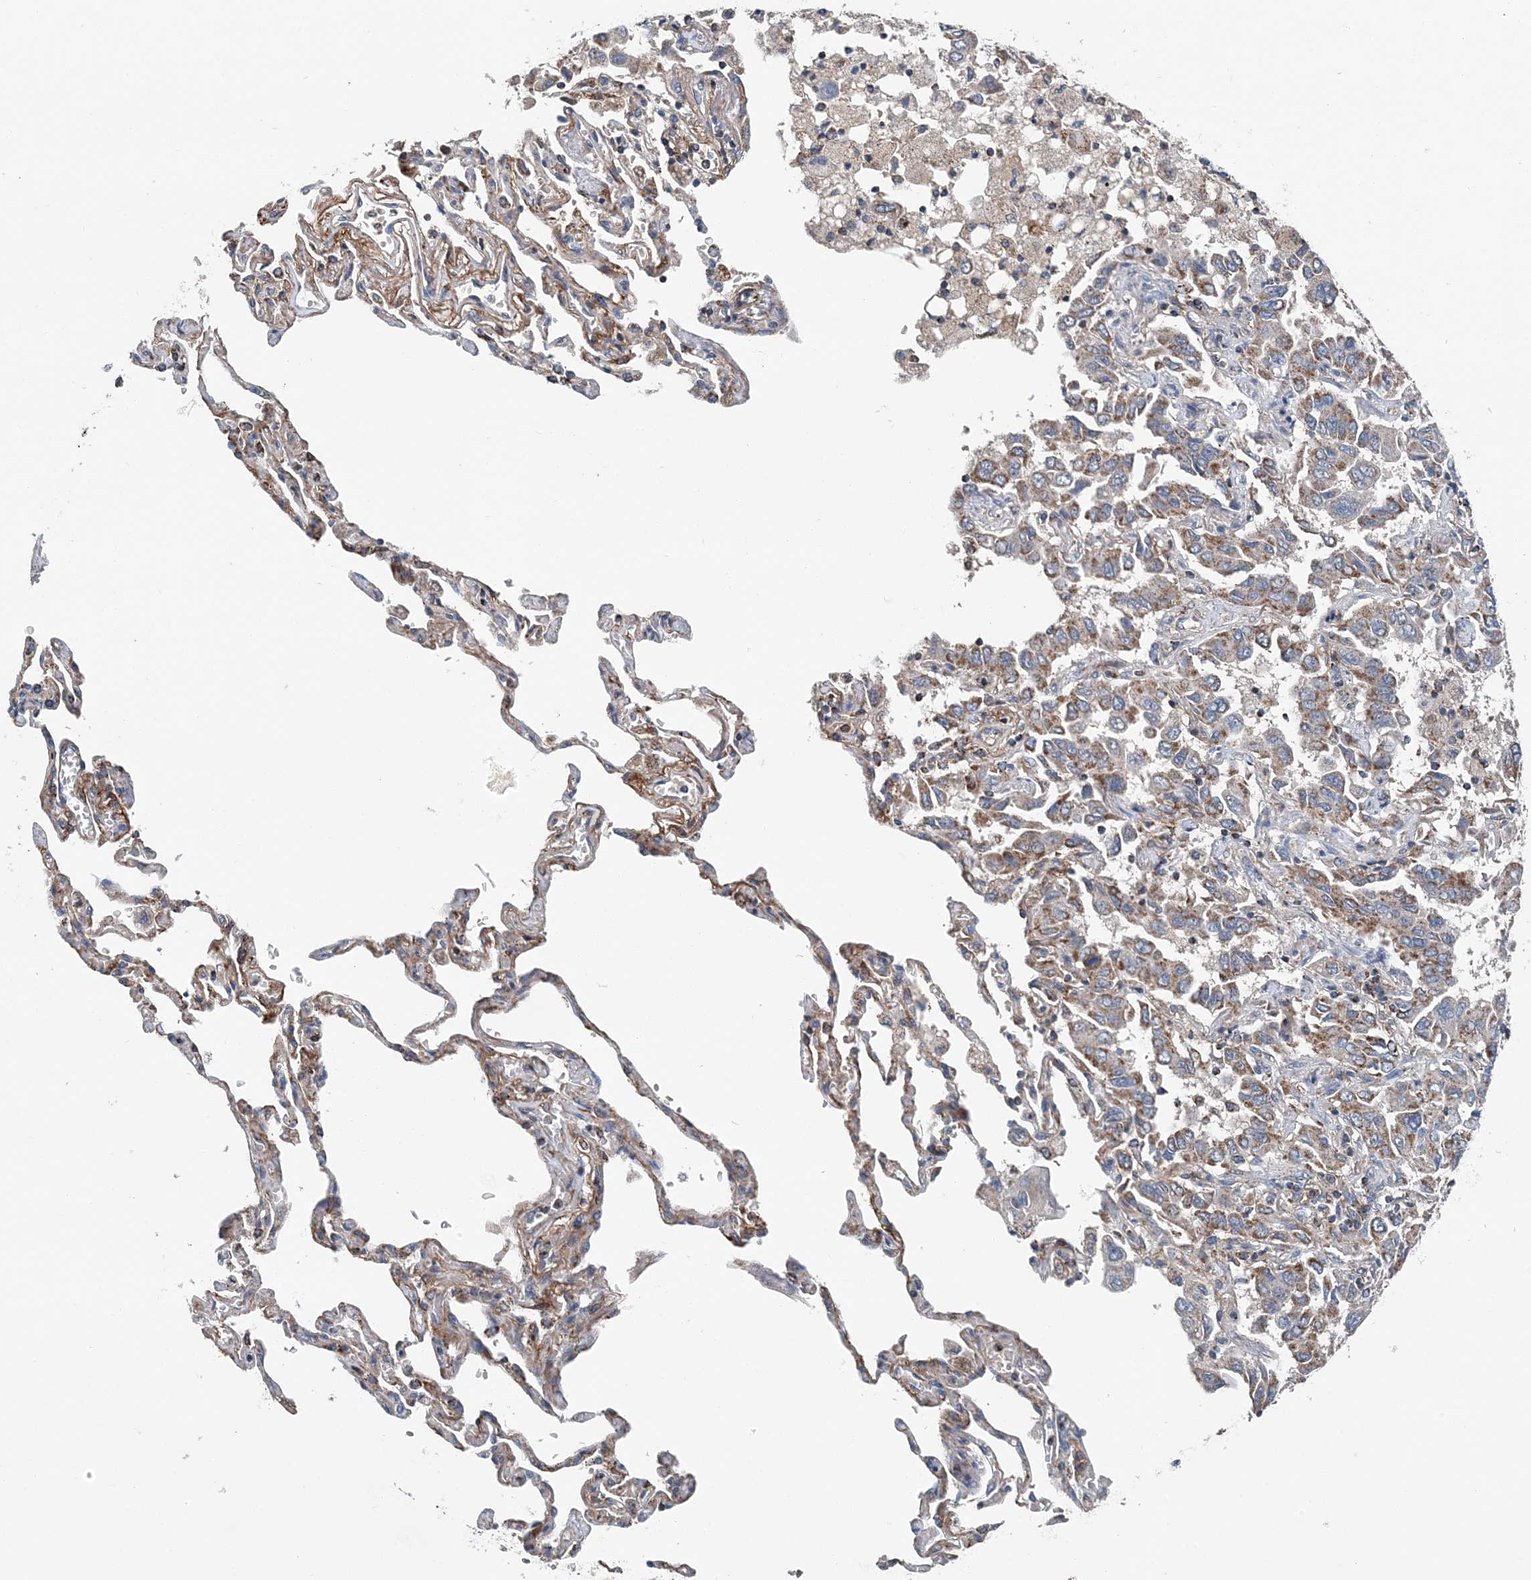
{"staining": {"intensity": "moderate", "quantity": "25%-75%", "location": "cytoplasmic/membranous"}, "tissue": "lung cancer", "cell_type": "Tumor cells", "image_type": "cancer", "snomed": [{"axis": "morphology", "description": "Adenocarcinoma, NOS"}, {"axis": "topography", "description": "Lung"}], "caption": "Immunohistochemistry of lung cancer (adenocarcinoma) reveals medium levels of moderate cytoplasmic/membranous expression in about 25%-75% of tumor cells.", "gene": "SPRY2", "patient": {"sex": "male", "age": 64}}